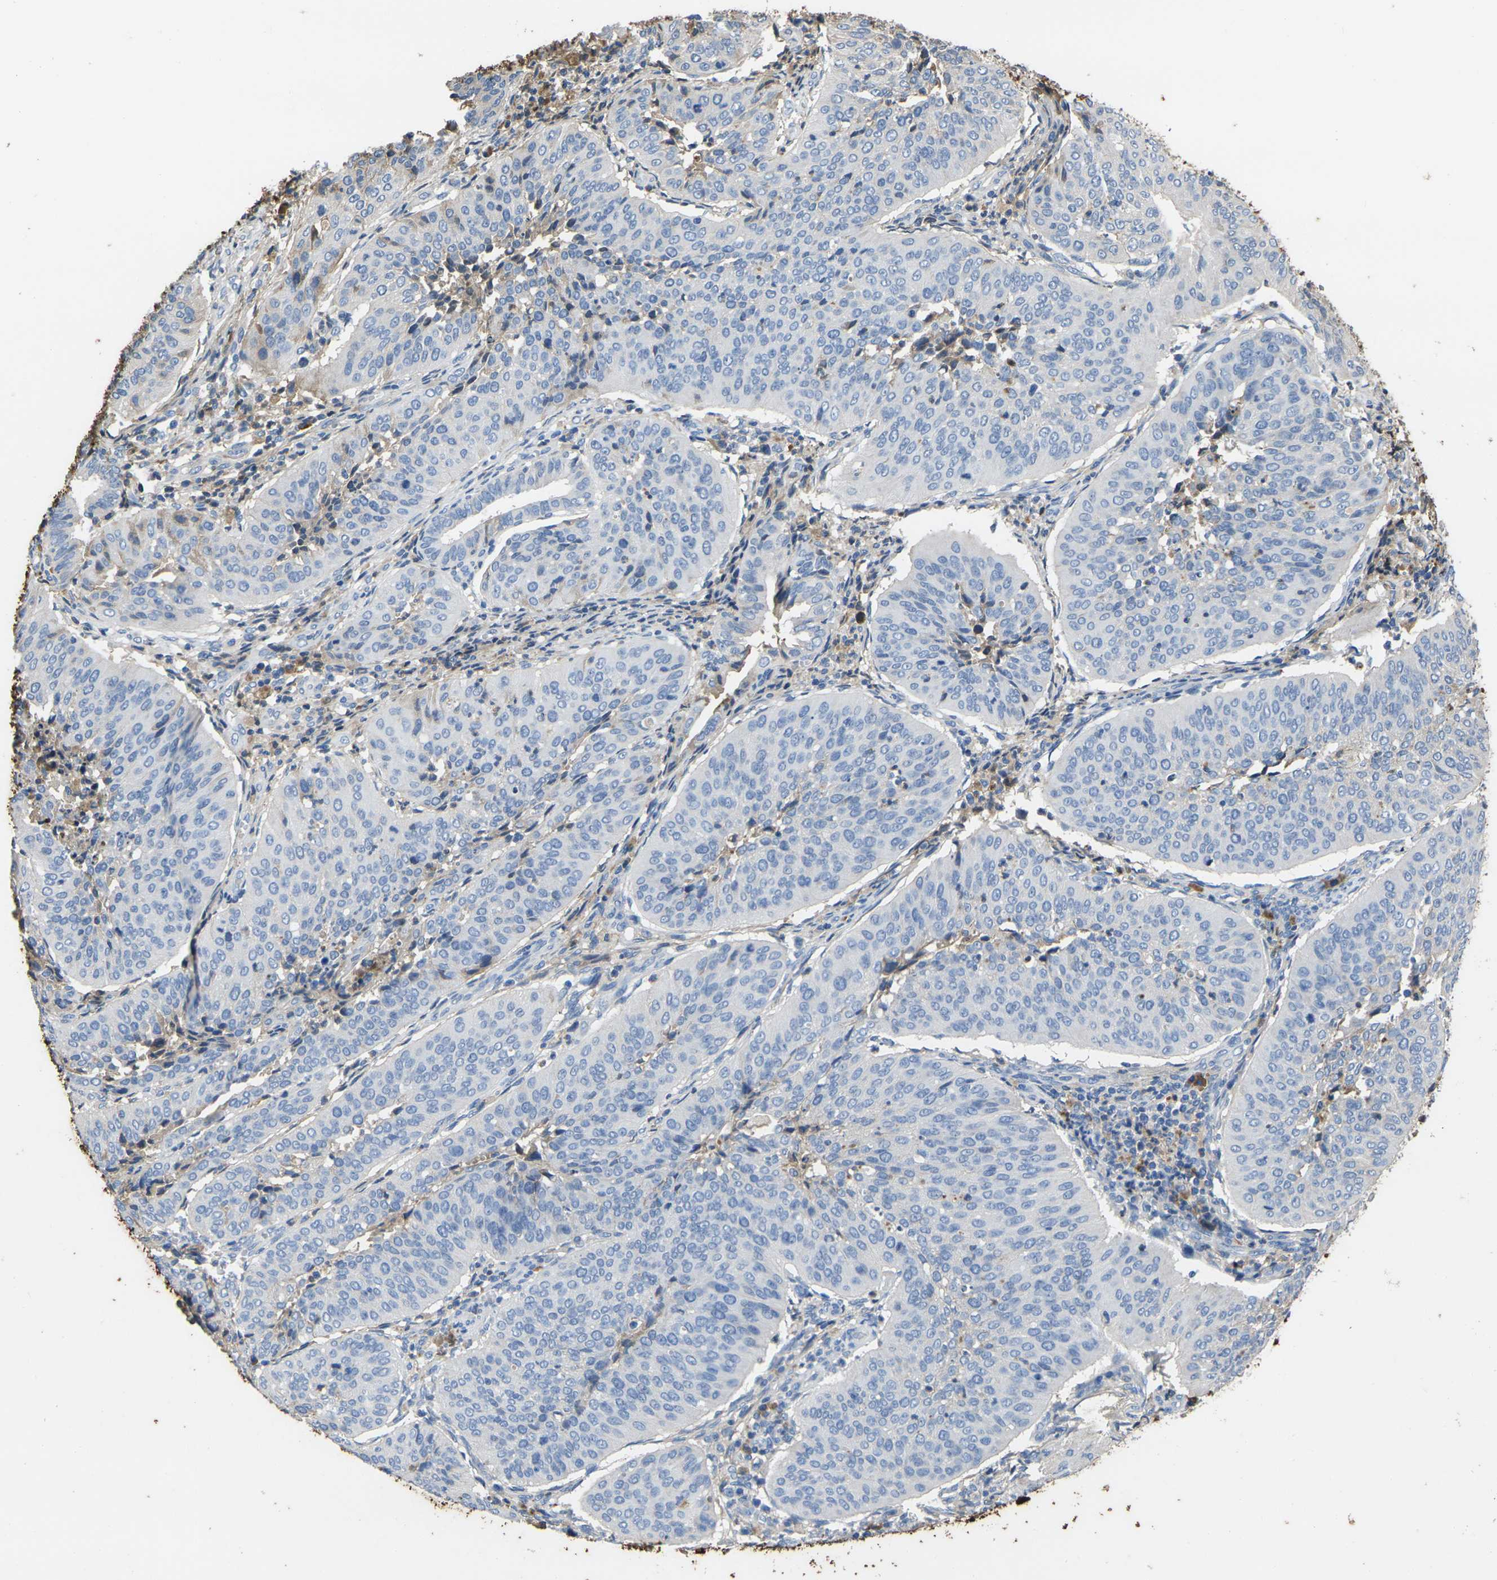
{"staining": {"intensity": "negative", "quantity": "none", "location": "none"}, "tissue": "cervical cancer", "cell_type": "Tumor cells", "image_type": "cancer", "snomed": [{"axis": "morphology", "description": "Normal tissue, NOS"}, {"axis": "morphology", "description": "Squamous cell carcinoma, NOS"}, {"axis": "topography", "description": "Cervix"}], "caption": "The image displays no significant expression in tumor cells of cervical cancer (squamous cell carcinoma).", "gene": "GREM2", "patient": {"sex": "female", "age": 39}}